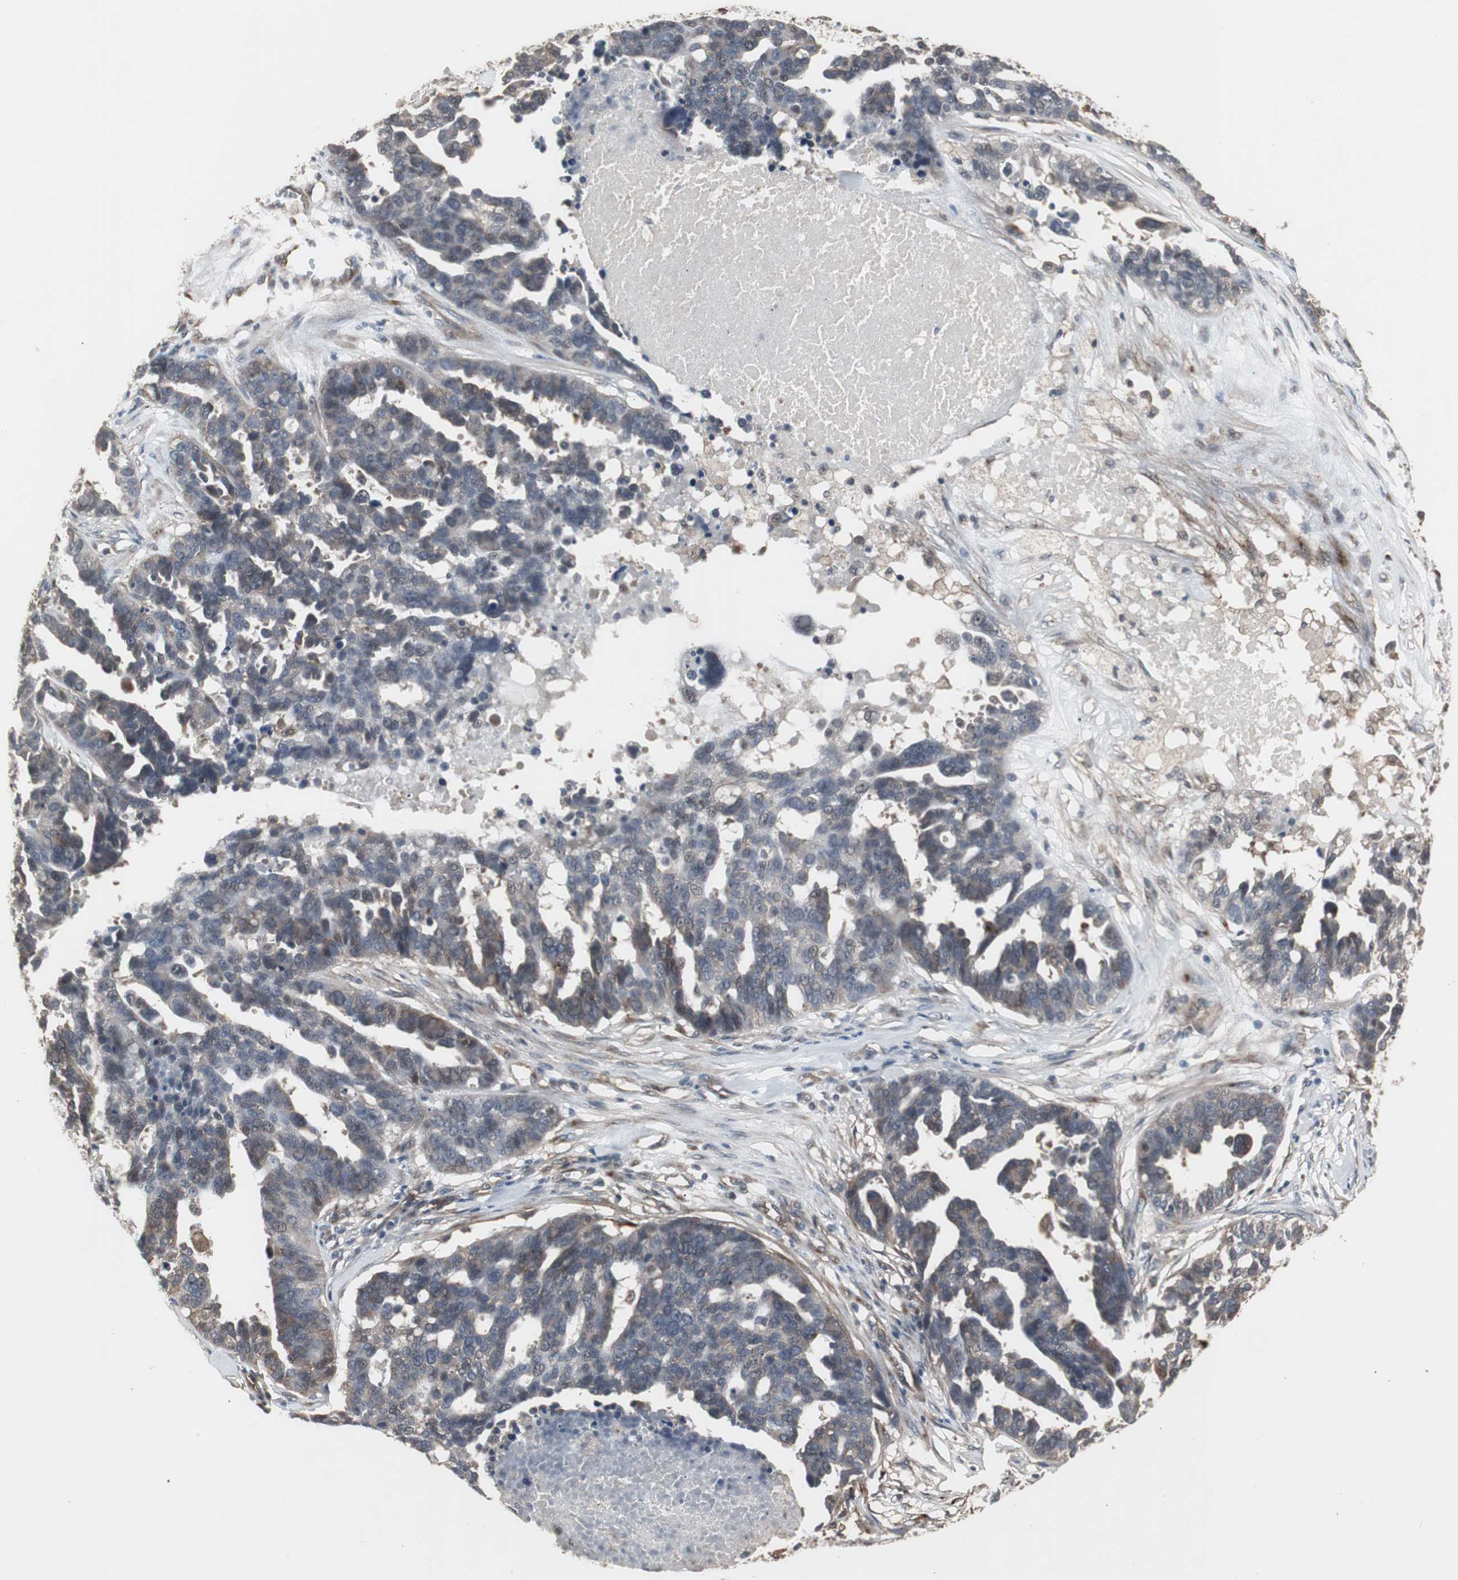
{"staining": {"intensity": "weak", "quantity": "25%-75%", "location": "cytoplasmic/membranous"}, "tissue": "ovarian cancer", "cell_type": "Tumor cells", "image_type": "cancer", "snomed": [{"axis": "morphology", "description": "Cystadenocarcinoma, serous, NOS"}, {"axis": "topography", "description": "Ovary"}], "caption": "The histopathology image reveals a brown stain indicating the presence of a protein in the cytoplasmic/membranous of tumor cells in serous cystadenocarcinoma (ovarian).", "gene": "ATP2B2", "patient": {"sex": "female", "age": 59}}